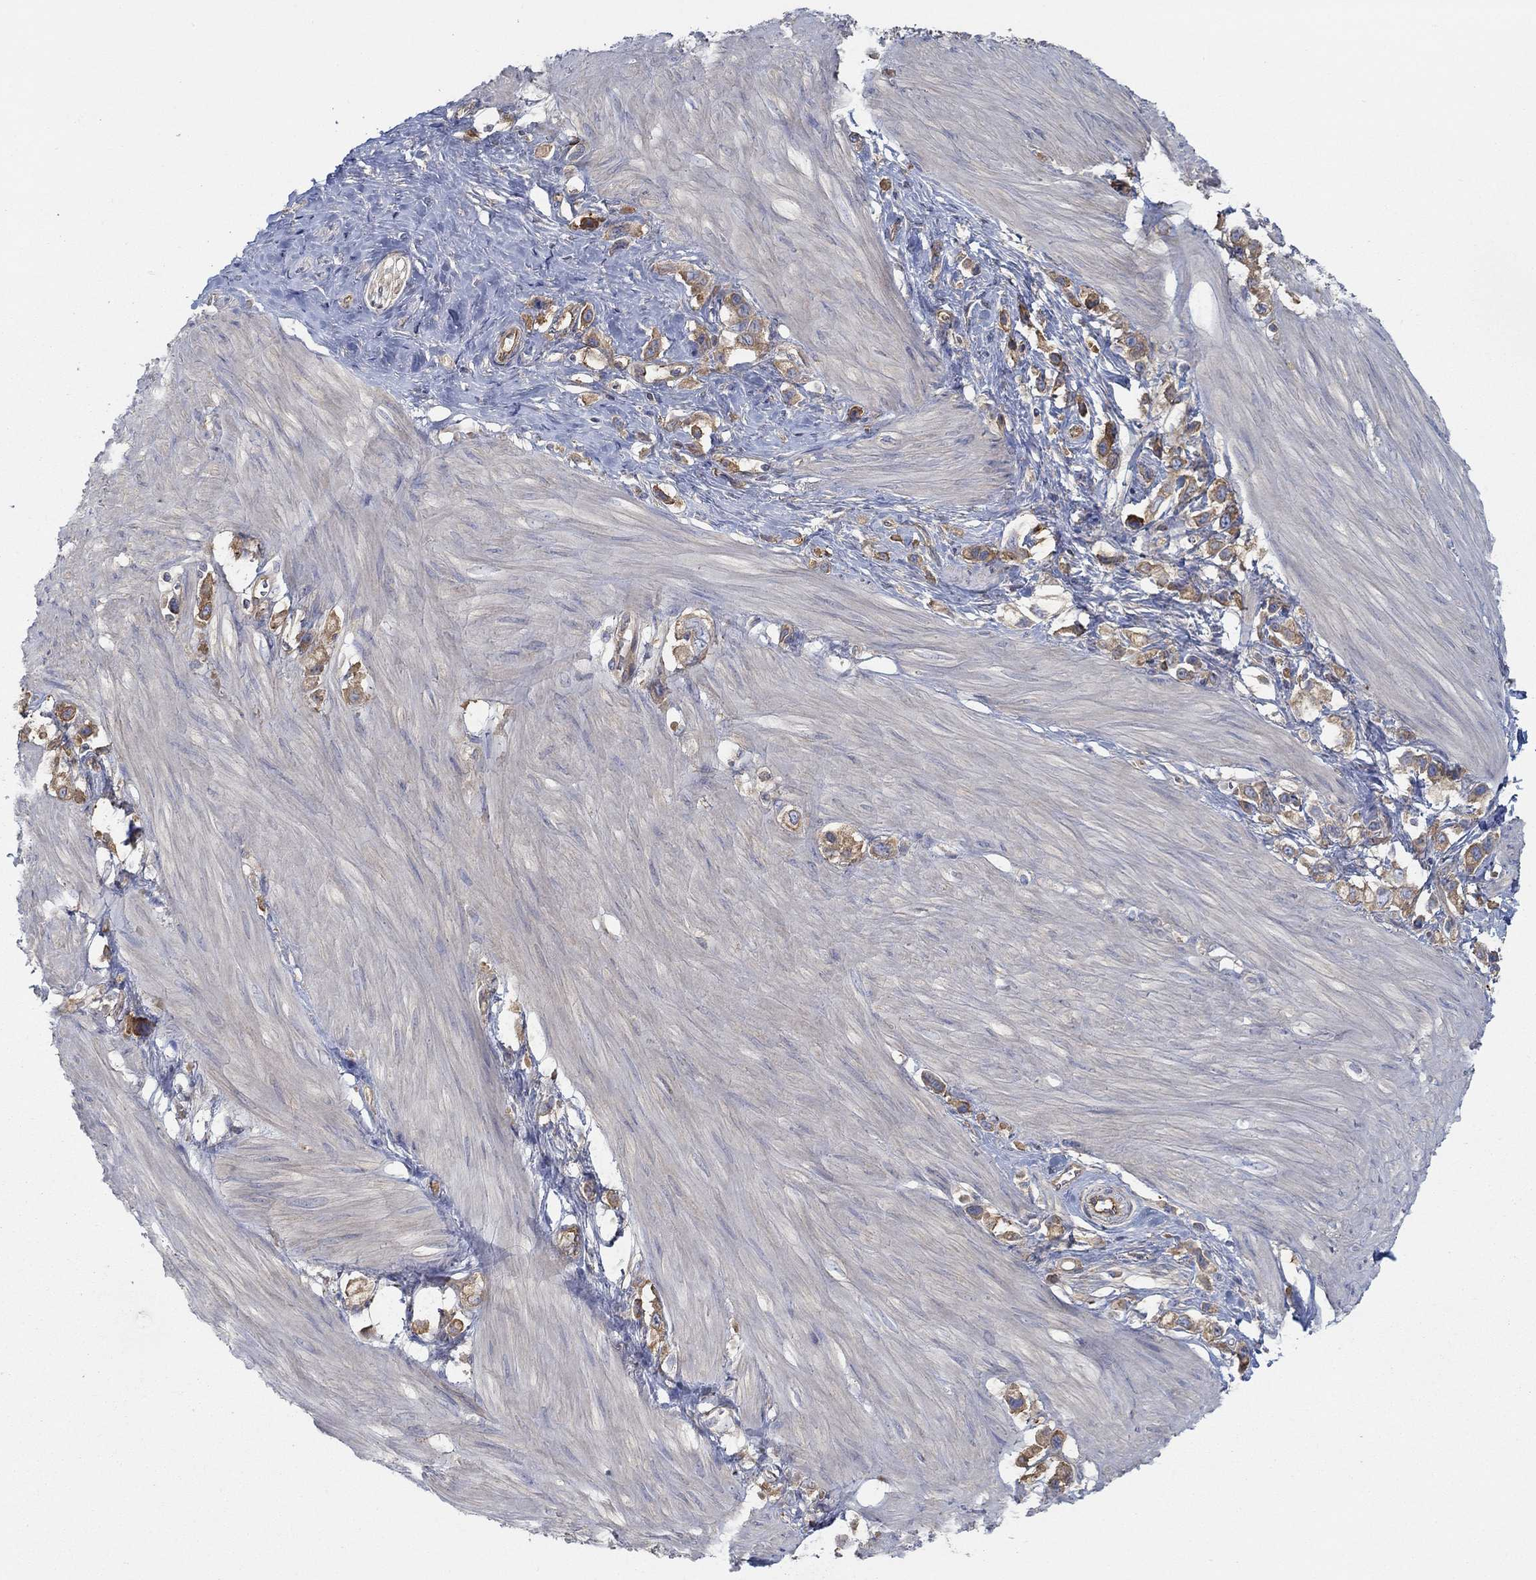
{"staining": {"intensity": "moderate", "quantity": "25%-75%", "location": "cytoplasmic/membranous"}, "tissue": "stomach cancer", "cell_type": "Tumor cells", "image_type": "cancer", "snomed": [{"axis": "morphology", "description": "Normal tissue, NOS"}, {"axis": "morphology", "description": "Adenocarcinoma, NOS"}, {"axis": "morphology", "description": "Adenocarcinoma, High grade"}, {"axis": "topography", "description": "Stomach, upper"}, {"axis": "topography", "description": "Stomach"}], "caption": "An IHC photomicrograph of neoplastic tissue is shown. Protein staining in brown shows moderate cytoplasmic/membranous positivity in adenocarcinoma (high-grade) (stomach) within tumor cells.", "gene": "SPAG9", "patient": {"sex": "female", "age": 65}}